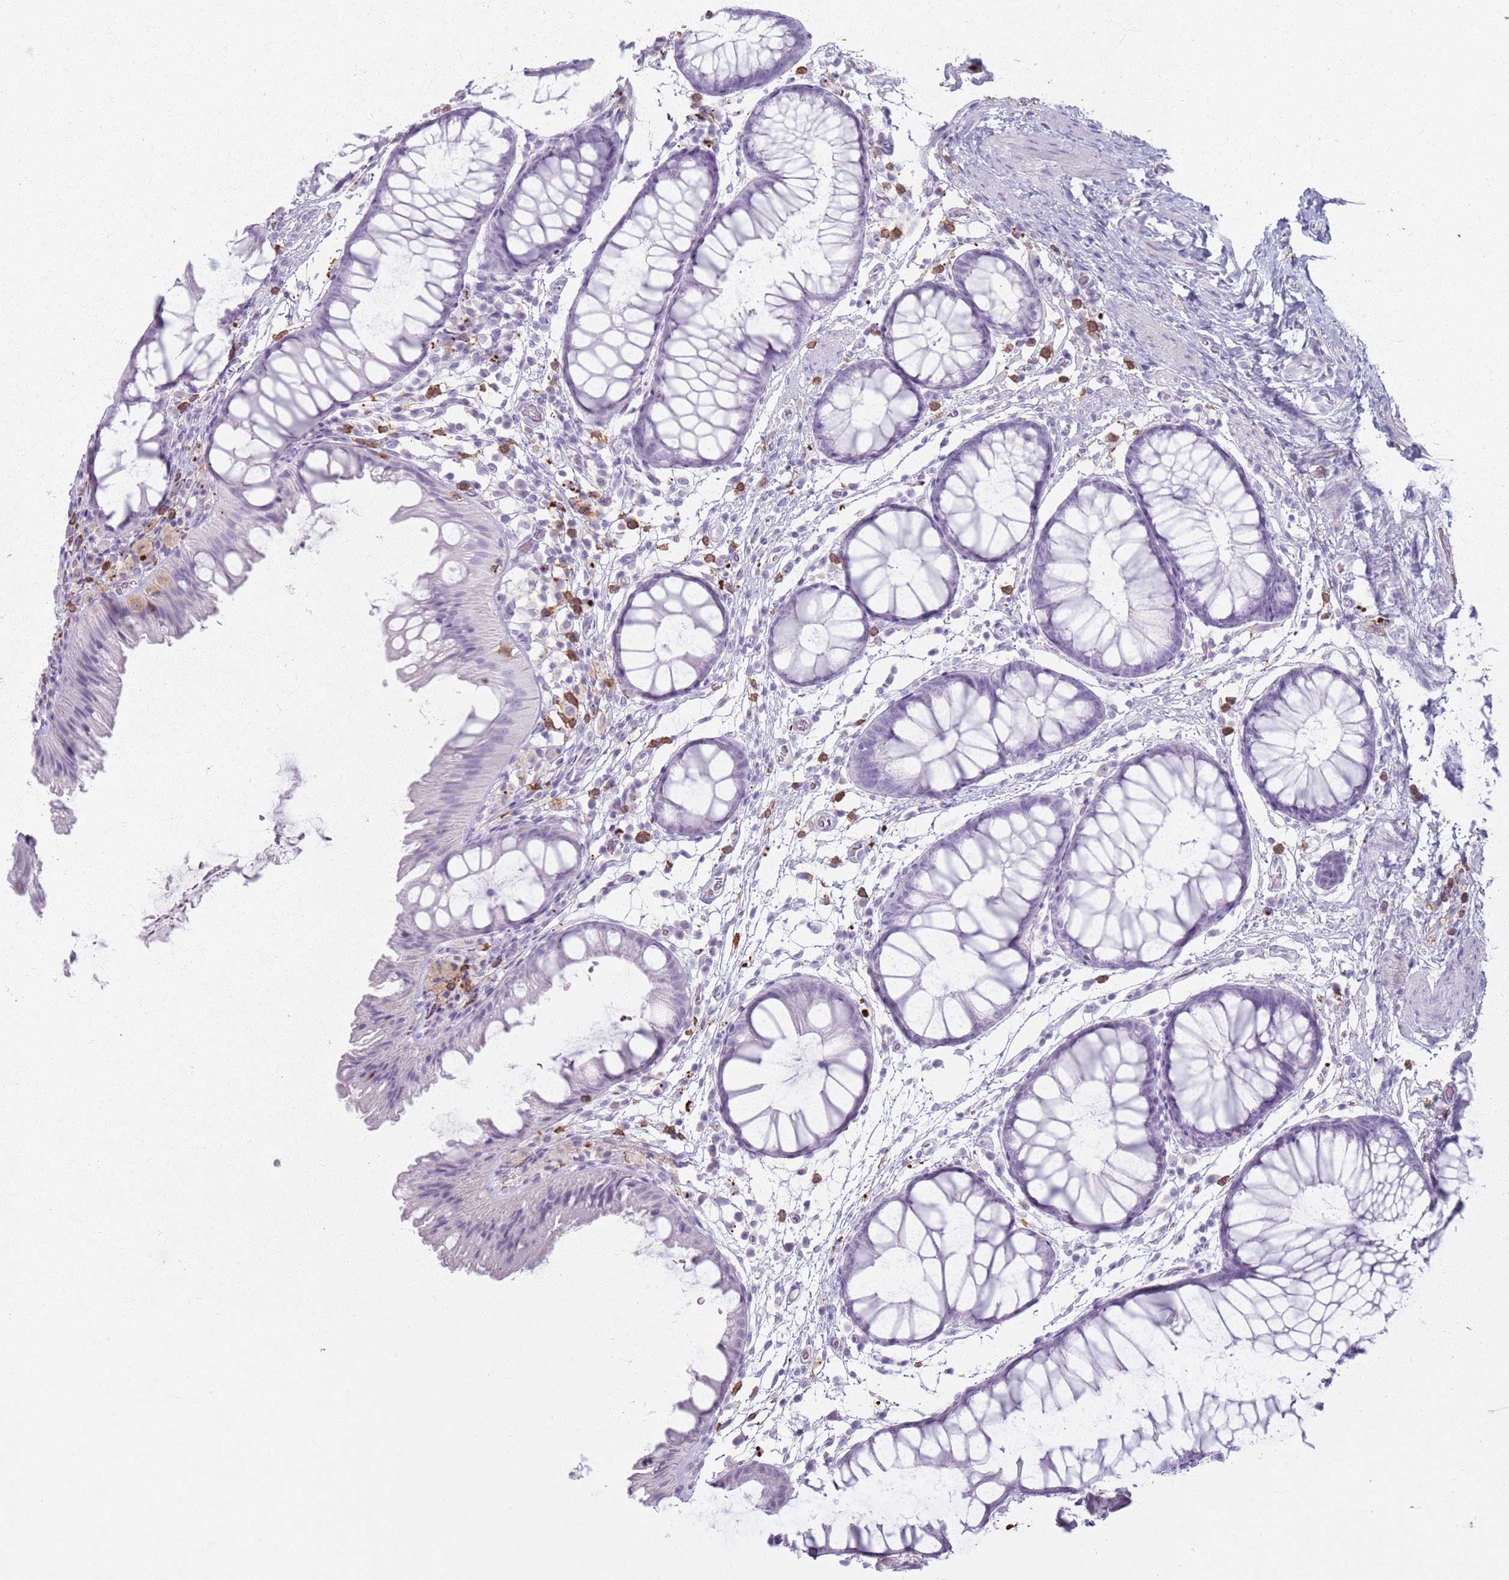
{"staining": {"intensity": "negative", "quantity": "none", "location": "none"}, "tissue": "colon", "cell_type": "Endothelial cells", "image_type": "normal", "snomed": [{"axis": "morphology", "description": "Normal tissue, NOS"}, {"axis": "topography", "description": "Colon"}], "caption": "Photomicrograph shows no significant protein expression in endothelial cells of unremarkable colon.", "gene": "GDPGP1", "patient": {"sex": "female", "age": 62}}